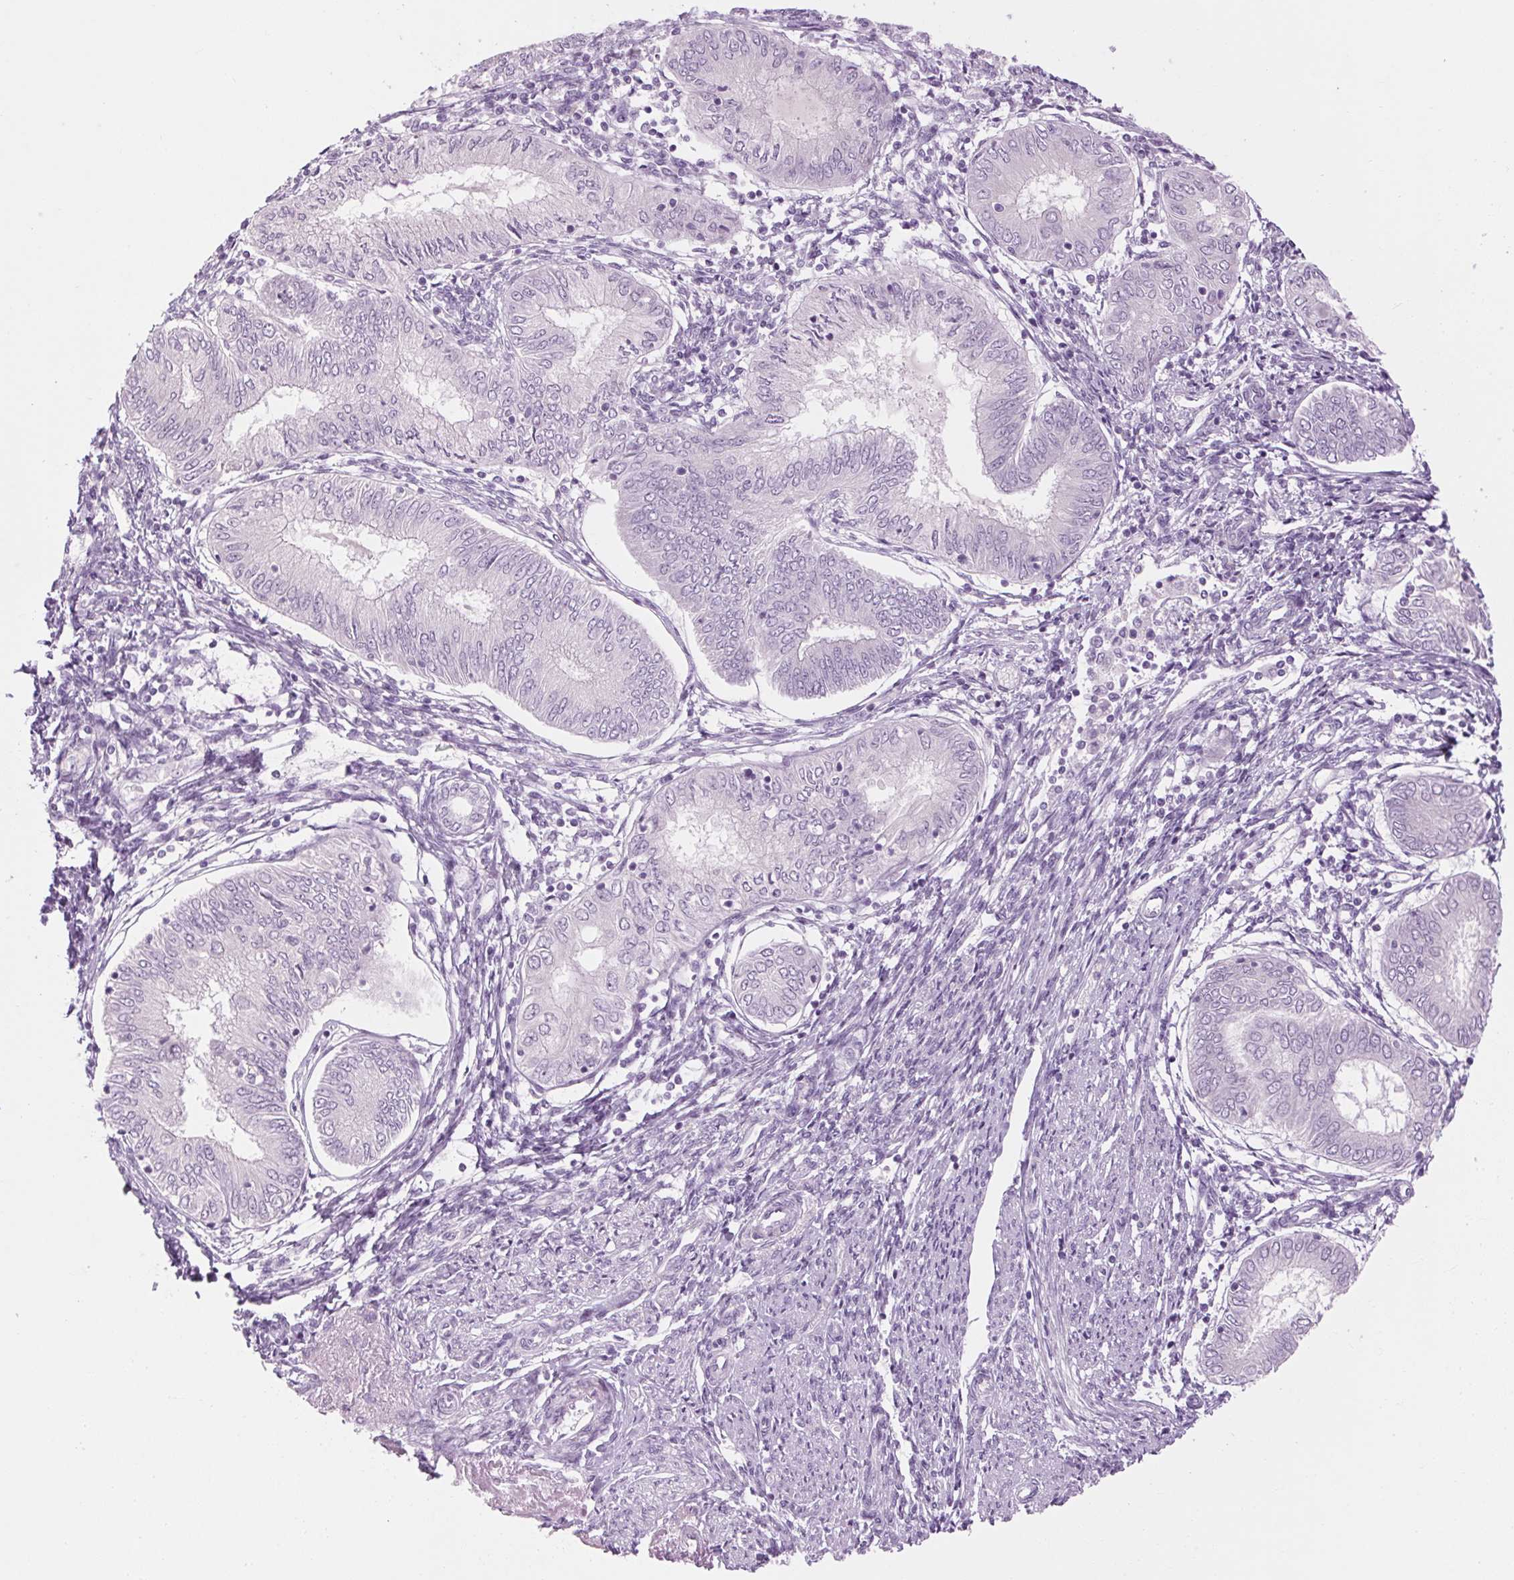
{"staining": {"intensity": "negative", "quantity": "none", "location": "none"}, "tissue": "endometrial cancer", "cell_type": "Tumor cells", "image_type": "cancer", "snomed": [{"axis": "morphology", "description": "Adenocarcinoma, NOS"}, {"axis": "topography", "description": "Endometrium"}], "caption": "Immunohistochemistry micrograph of human adenocarcinoma (endometrial) stained for a protein (brown), which reveals no staining in tumor cells. (DAB immunohistochemistry, high magnification).", "gene": "RPTN", "patient": {"sex": "female", "age": 68}}